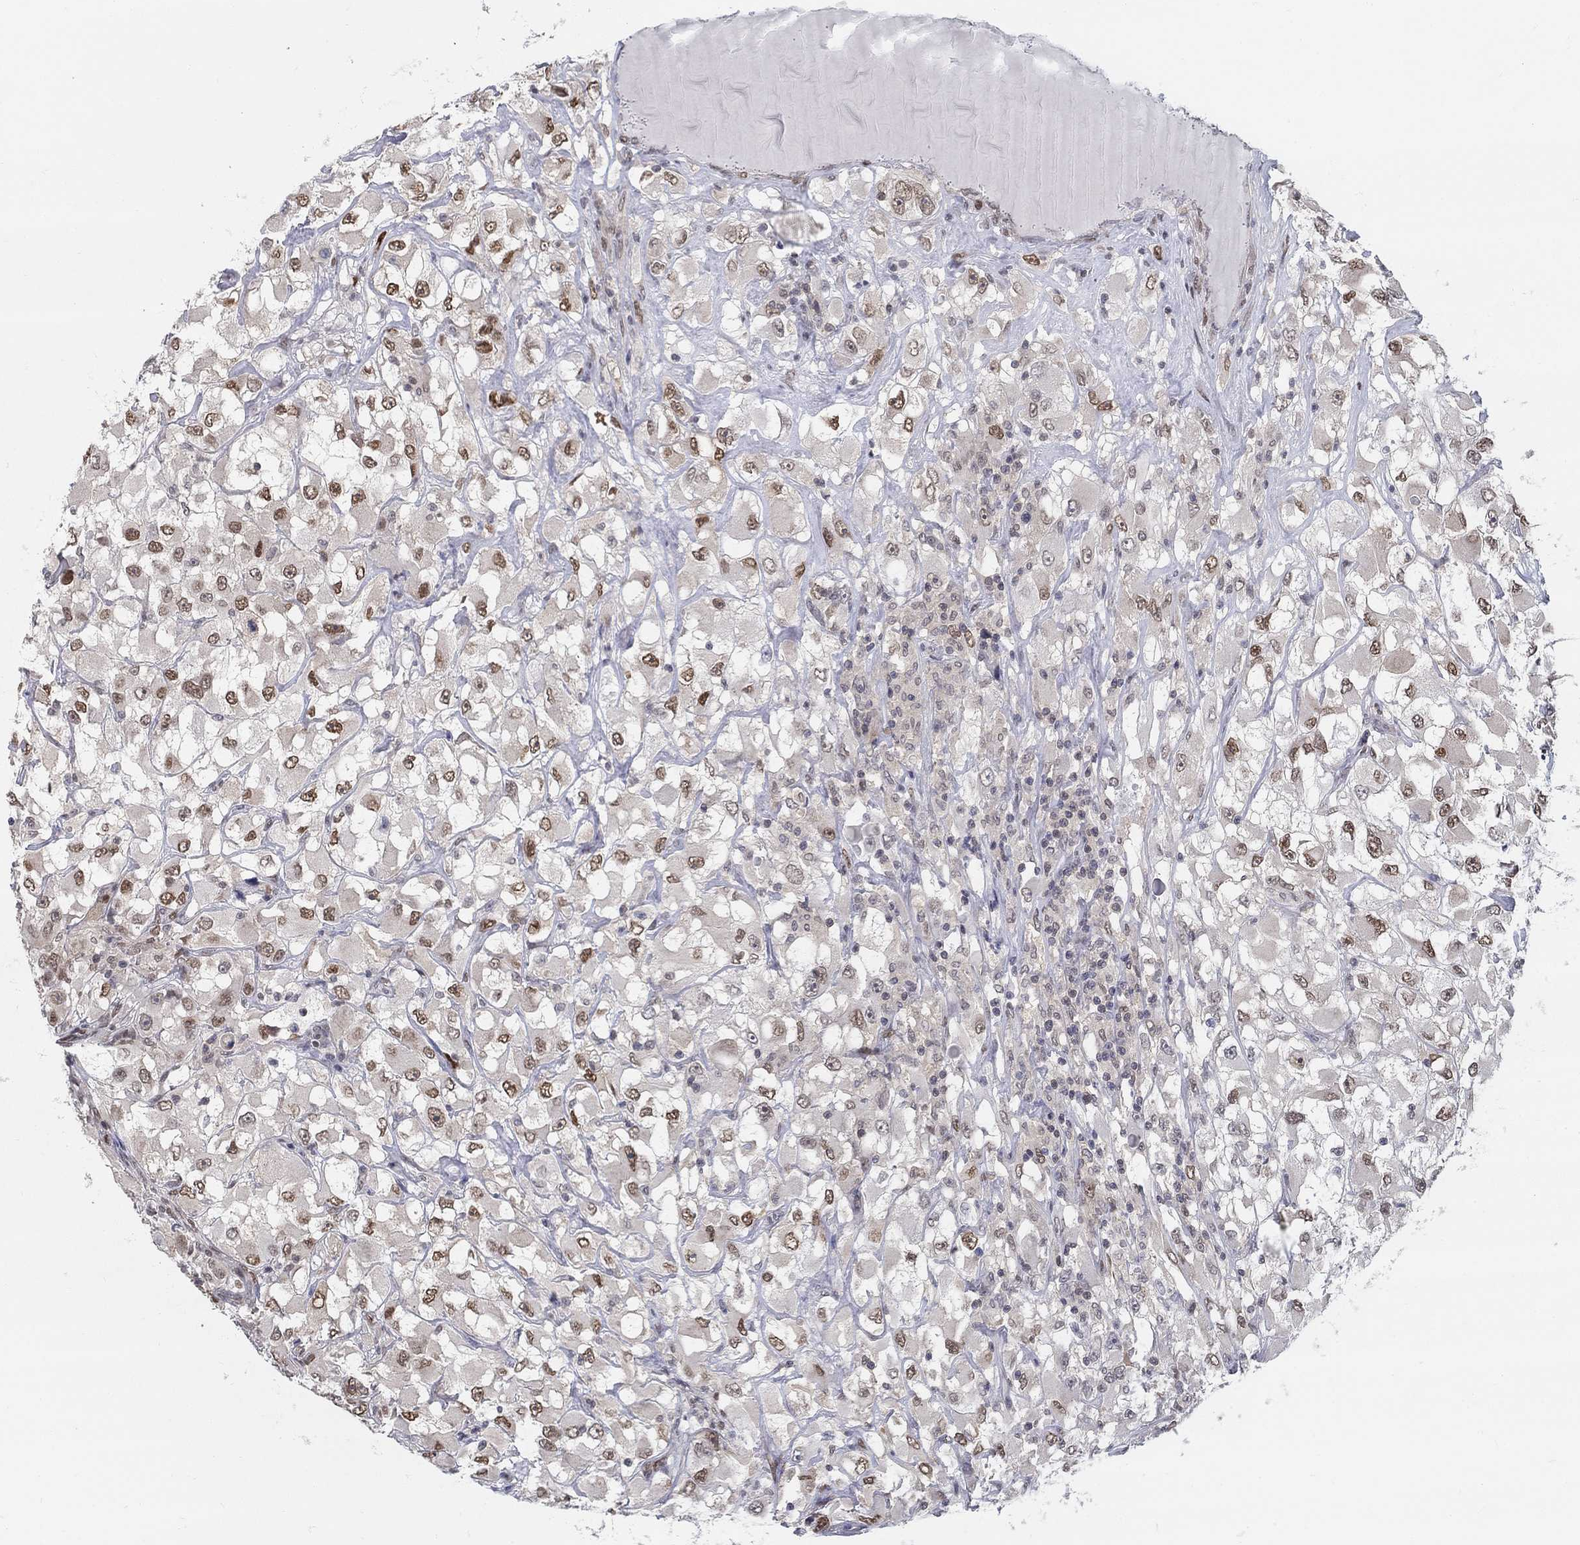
{"staining": {"intensity": "moderate", "quantity": ">75%", "location": "nuclear"}, "tissue": "renal cancer", "cell_type": "Tumor cells", "image_type": "cancer", "snomed": [{"axis": "morphology", "description": "Adenocarcinoma, NOS"}, {"axis": "topography", "description": "Kidney"}], "caption": "A histopathology image of human renal adenocarcinoma stained for a protein shows moderate nuclear brown staining in tumor cells.", "gene": "CENPE", "patient": {"sex": "female", "age": 52}}